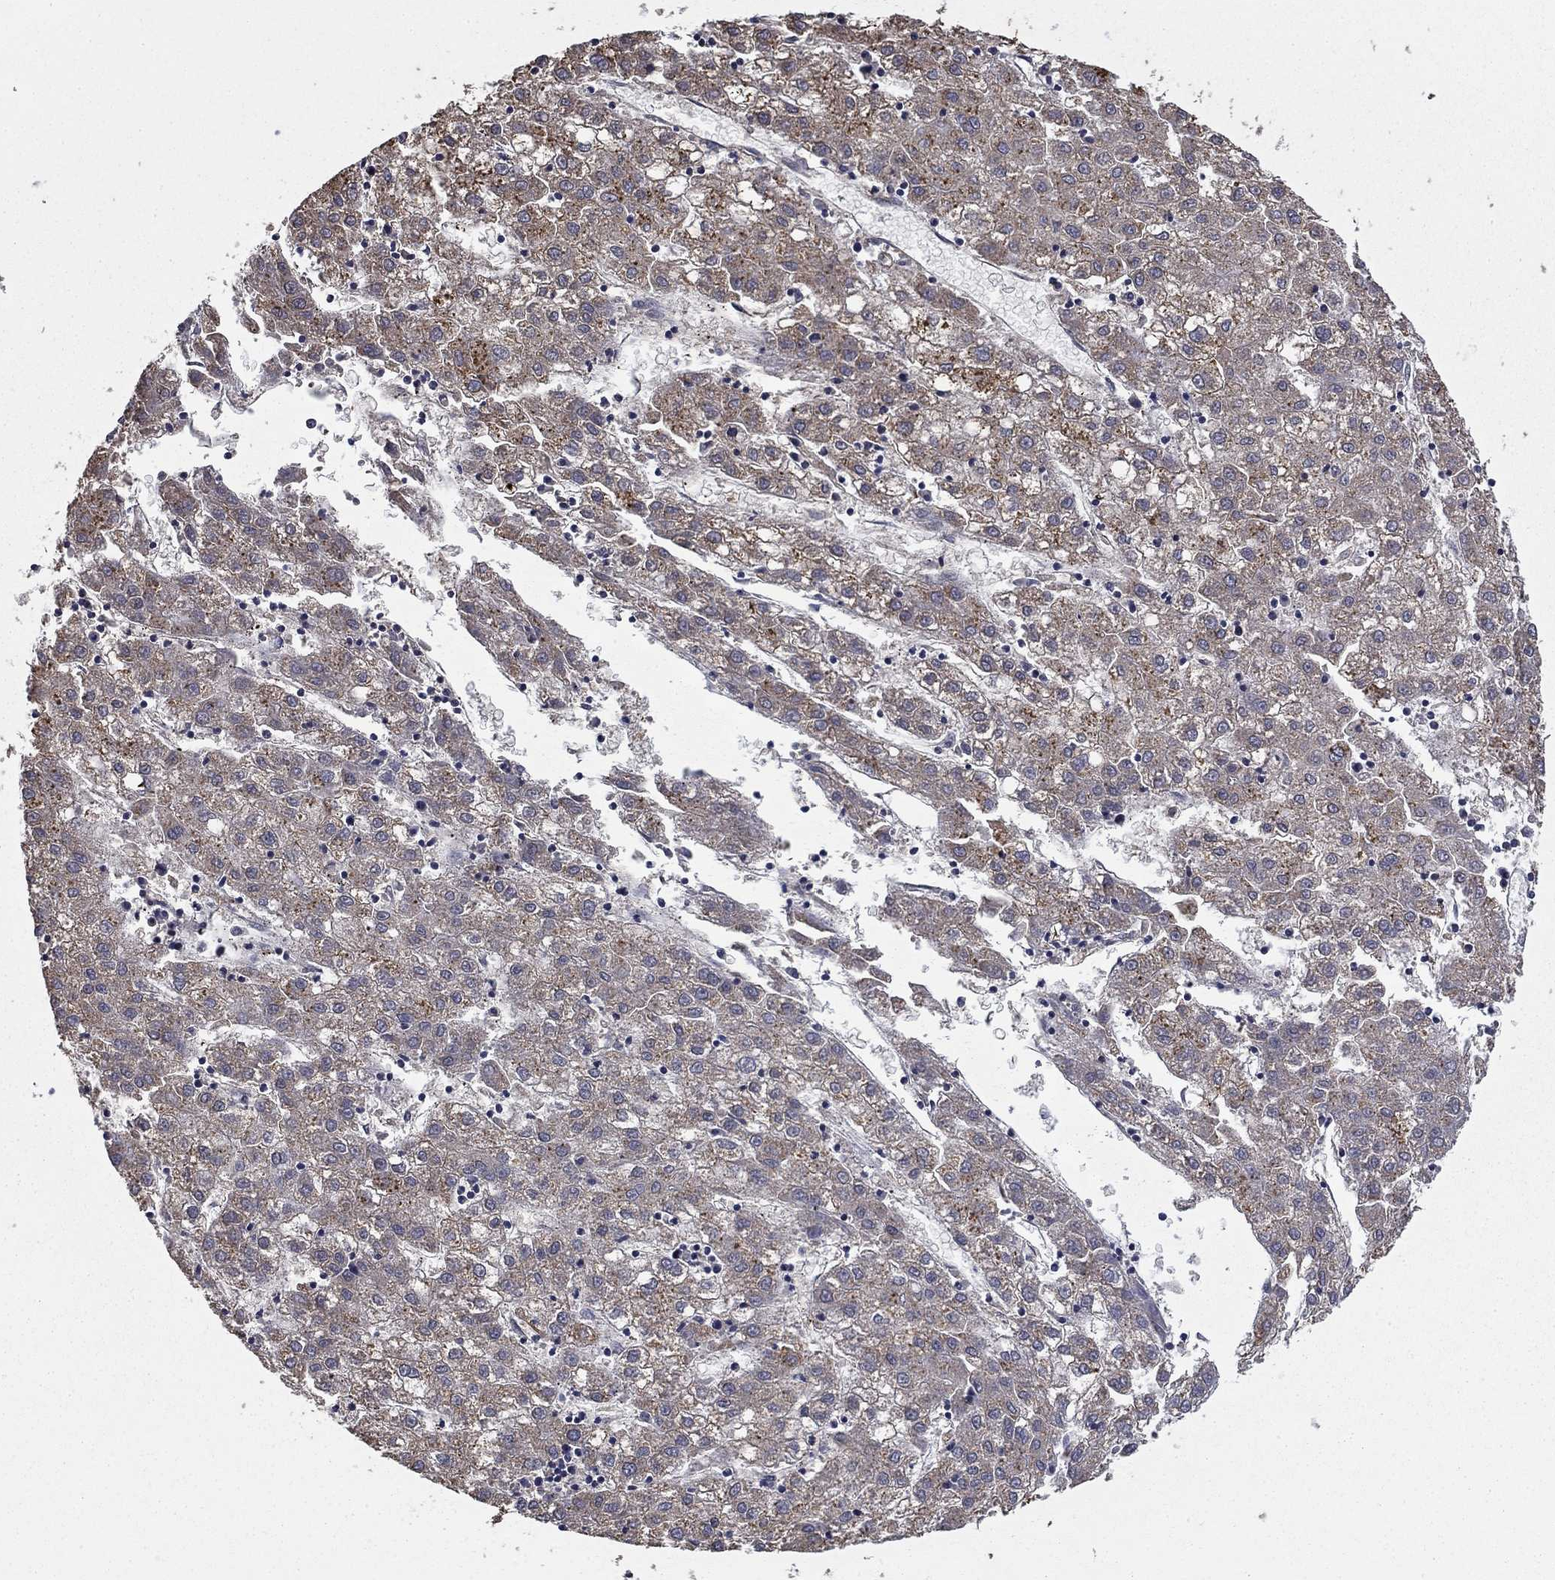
{"staining": {"intensity": "weak", "quantity": ">75%", "location": "cytoplasmic/membranous"}, "tissue": "liver cancer", "cell_type": "Tumor cells", "image_type": "cancer", "snomed": [{"axis": "morphology", "description": "Carcinoma, Hepatocellular, NOS"}, {"axis": "topography", "description": "Liver"}], "caption": "Hepatocellular carcinoma (liver) stained with immunohistochemistry exhibits weak cytoplasmic/membranous staining in approximately >75% of tumor cells.", "gene": "MFAP3L", "patient": {"sex": "male", "age": 72}}